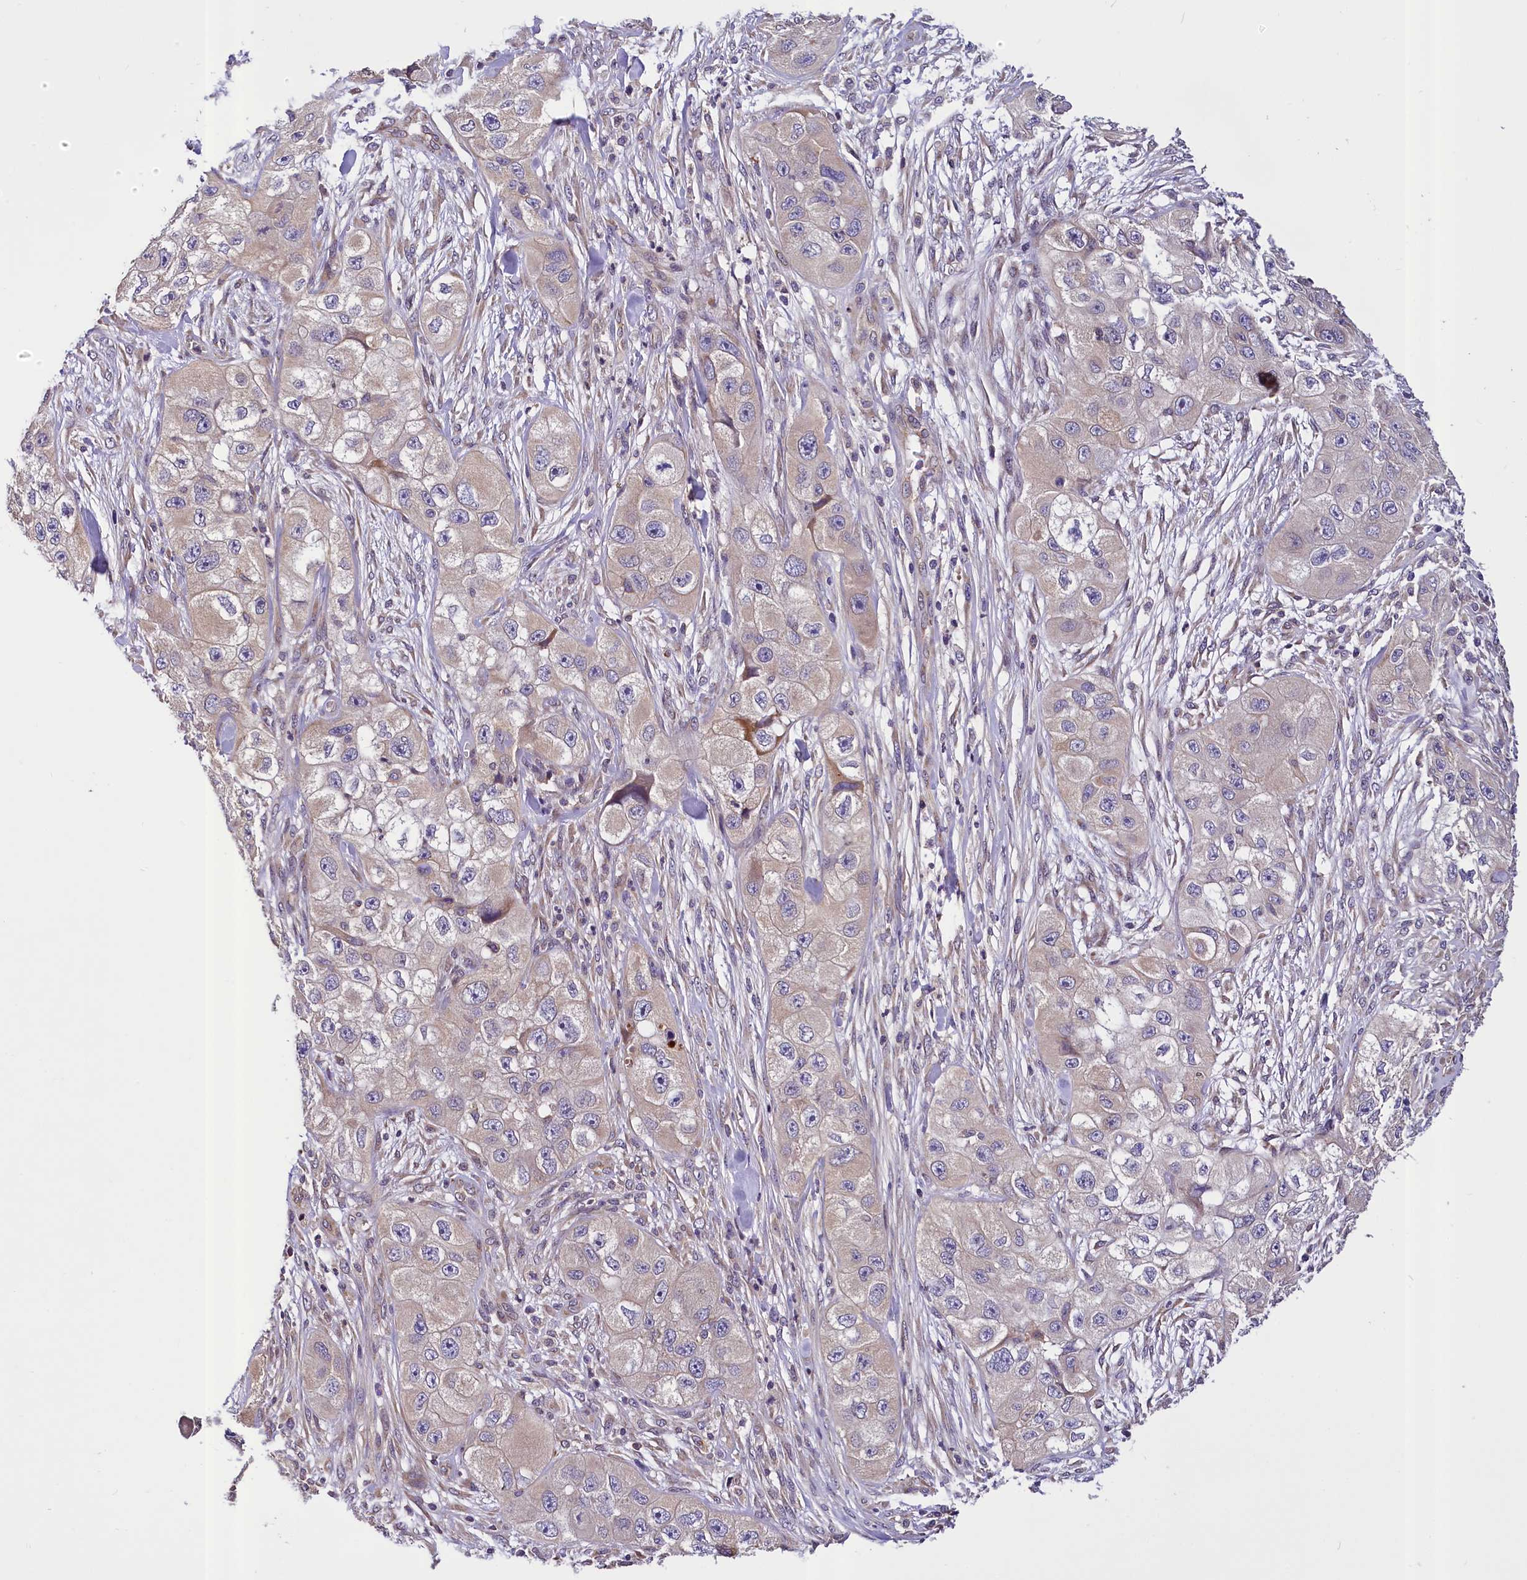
{"staining": {"intensity": "weak", "quantity": "25%-75%", "location": "cytoplasmic/membranous"}, "tissue": "skin cancer", "cell_type": "Tumor cells", "image_type": "cancer", "snomed": [{"axis": "morphology", "description": "Squamous cell carcinoma, NOS"}, {"axis": "topography", "description": "Skin"}, {"axis": "topography", "description": "Subcutis"}], "caption": "There is low levels of weak cytoplasmic/membranous staining in tumor cells of skin cancer, as demonstrated by immunohistochemical staining (brown color).", "gene": "SUPV3L1", "patient": {"sex": "male", "age": 73}}